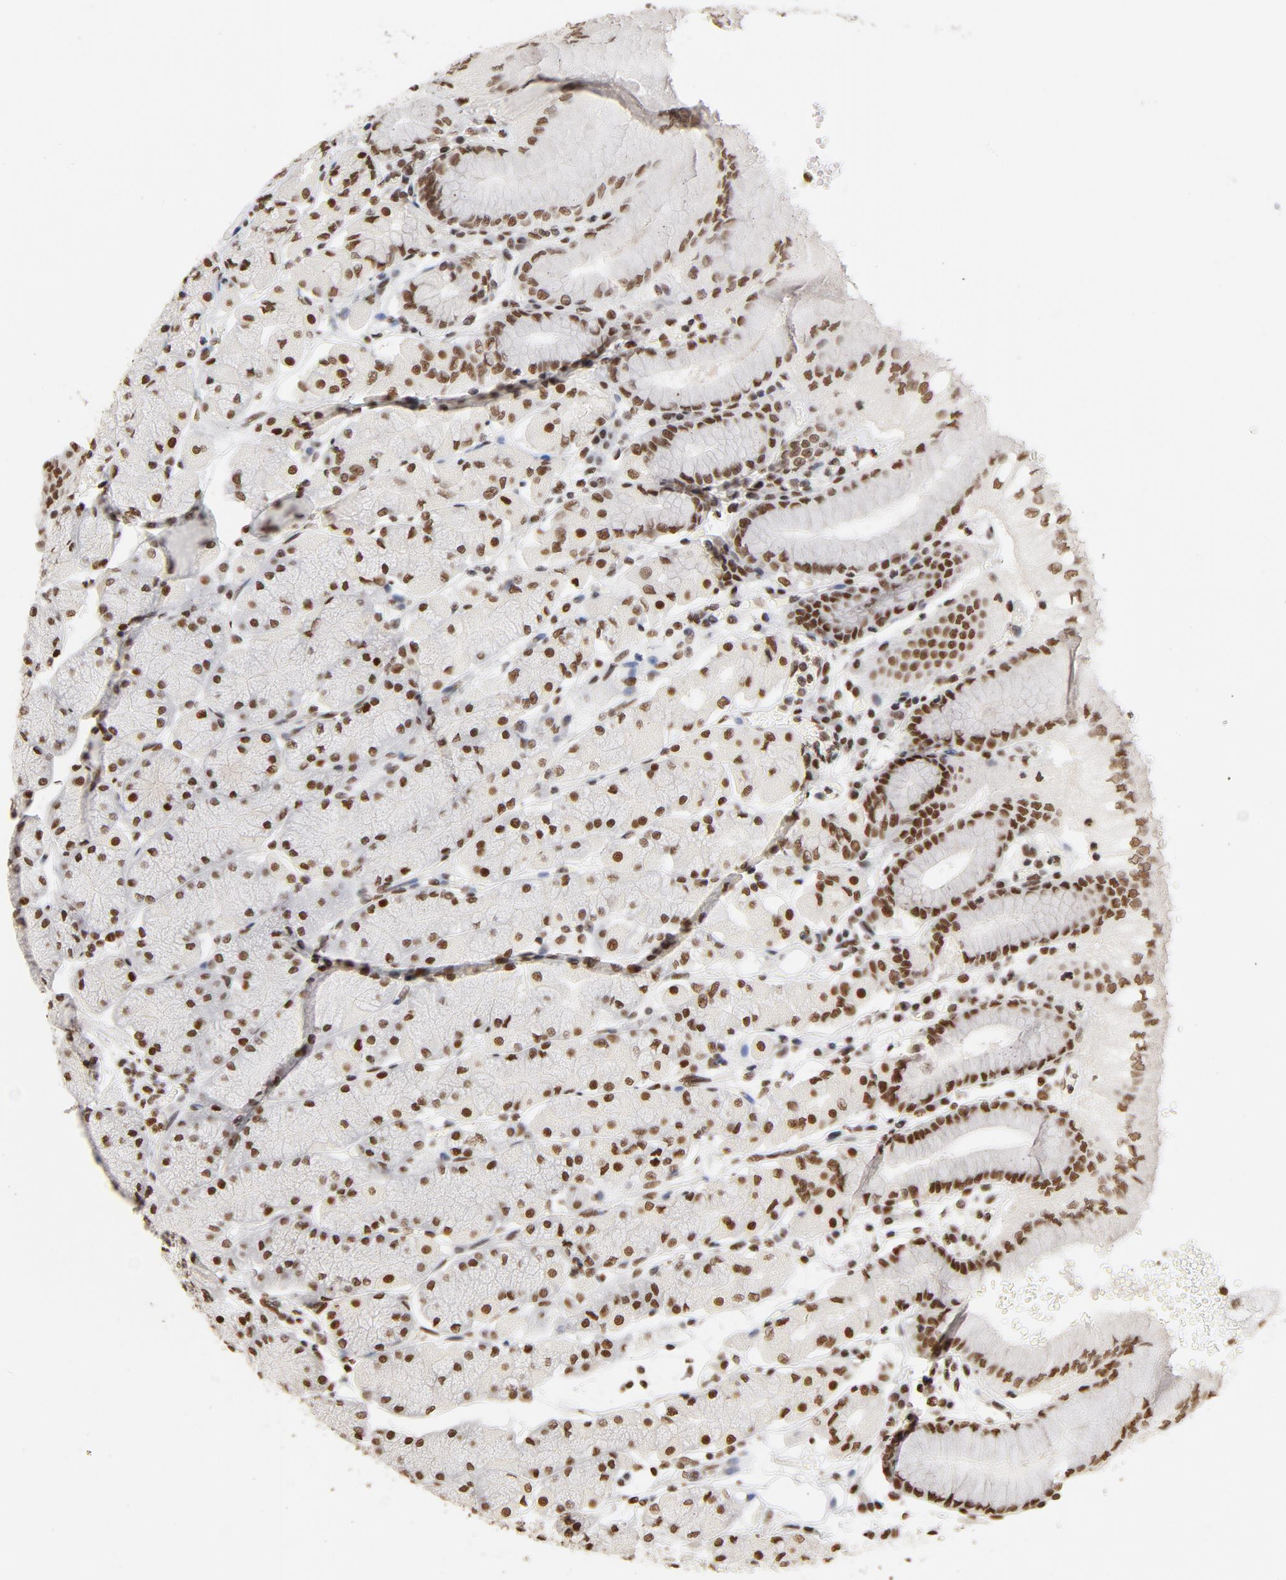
{"staining": {"intensity": "moderate", "quantity": ">75%", "location": "nuclear"}, "tissue": "stomach", "cell_type": "Glandular cells", "image_type": "normal", "snomed": [{"axis": "morphology", "description": "Normal tissue, NOS"}, {"axis": "topography", "description": "Stomach, upper"}, {"axis": "topography", "description": "Stomach"}], "caption": "Glandular cells show medium levels of moderate nuclear positivity in approximately >75% of cells in unremarkable stomach. Using DAB (brown) and hematoxylin (blue) stains, captured at high magnification using brightfield microscopy.", "gene": "TP53BP1", "patient": {"sex": "male", "age": 76}}